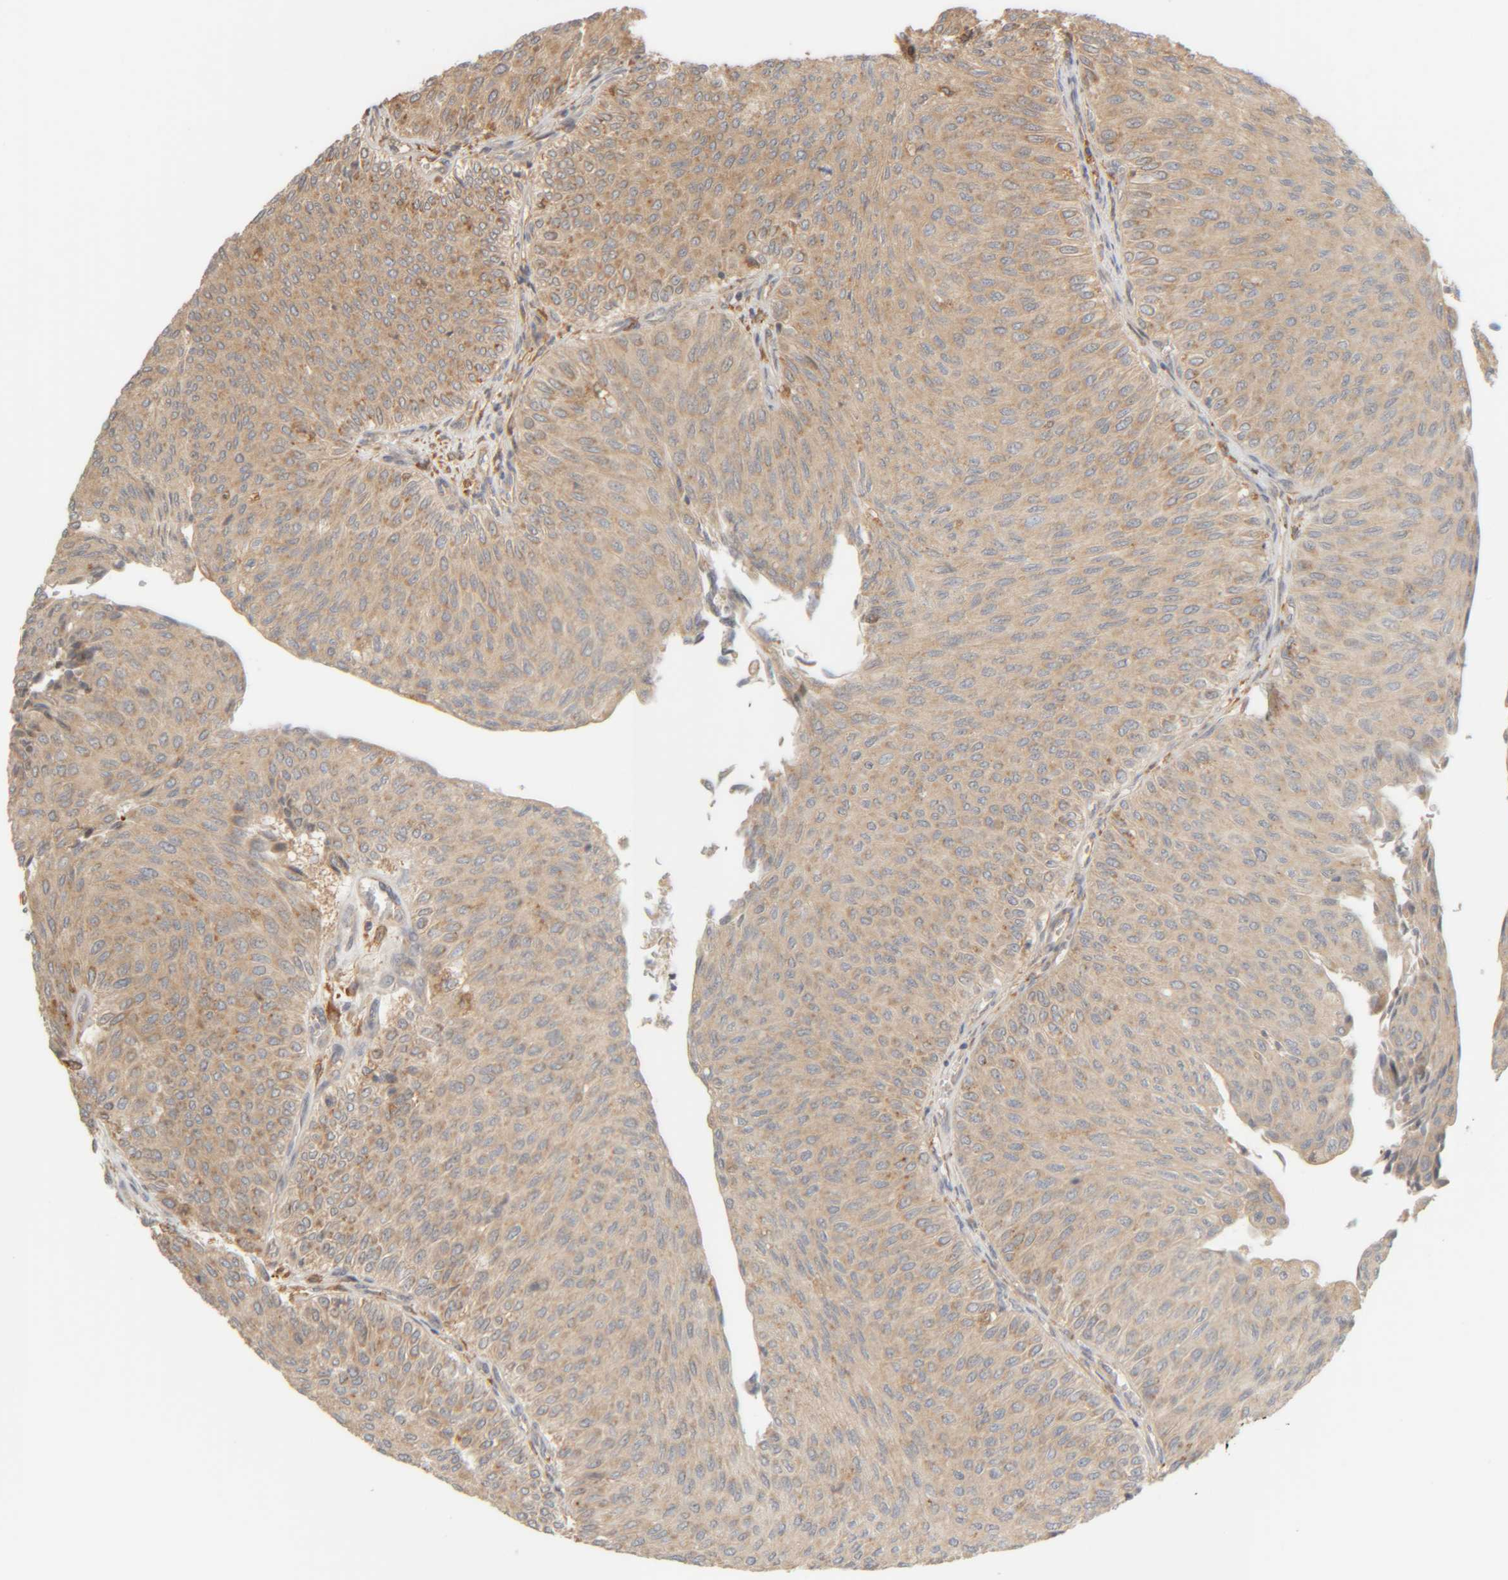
{"staining": {"intensity": "weak", "quantity": "25%-75%", "location": "cytoplasmic/membranous"}, "tissue": "urothelial cancer", "cell_type": "Tumor cells", "image_type": "cancer", "snomed": [{"axis": "morphology", "description": "Urothelial carcinoma, Low grade"}, {"axis": "topography", "description": "Urinary bladder"}], "caption": "Human urothelial cancer stained for a protein (brown) displays weak cytoplasmic/membranous positive staining in approximately 25%-75% of tumor cells.", "gene": "TMEM192", "patient": {"sex": "male", "age": 78}}